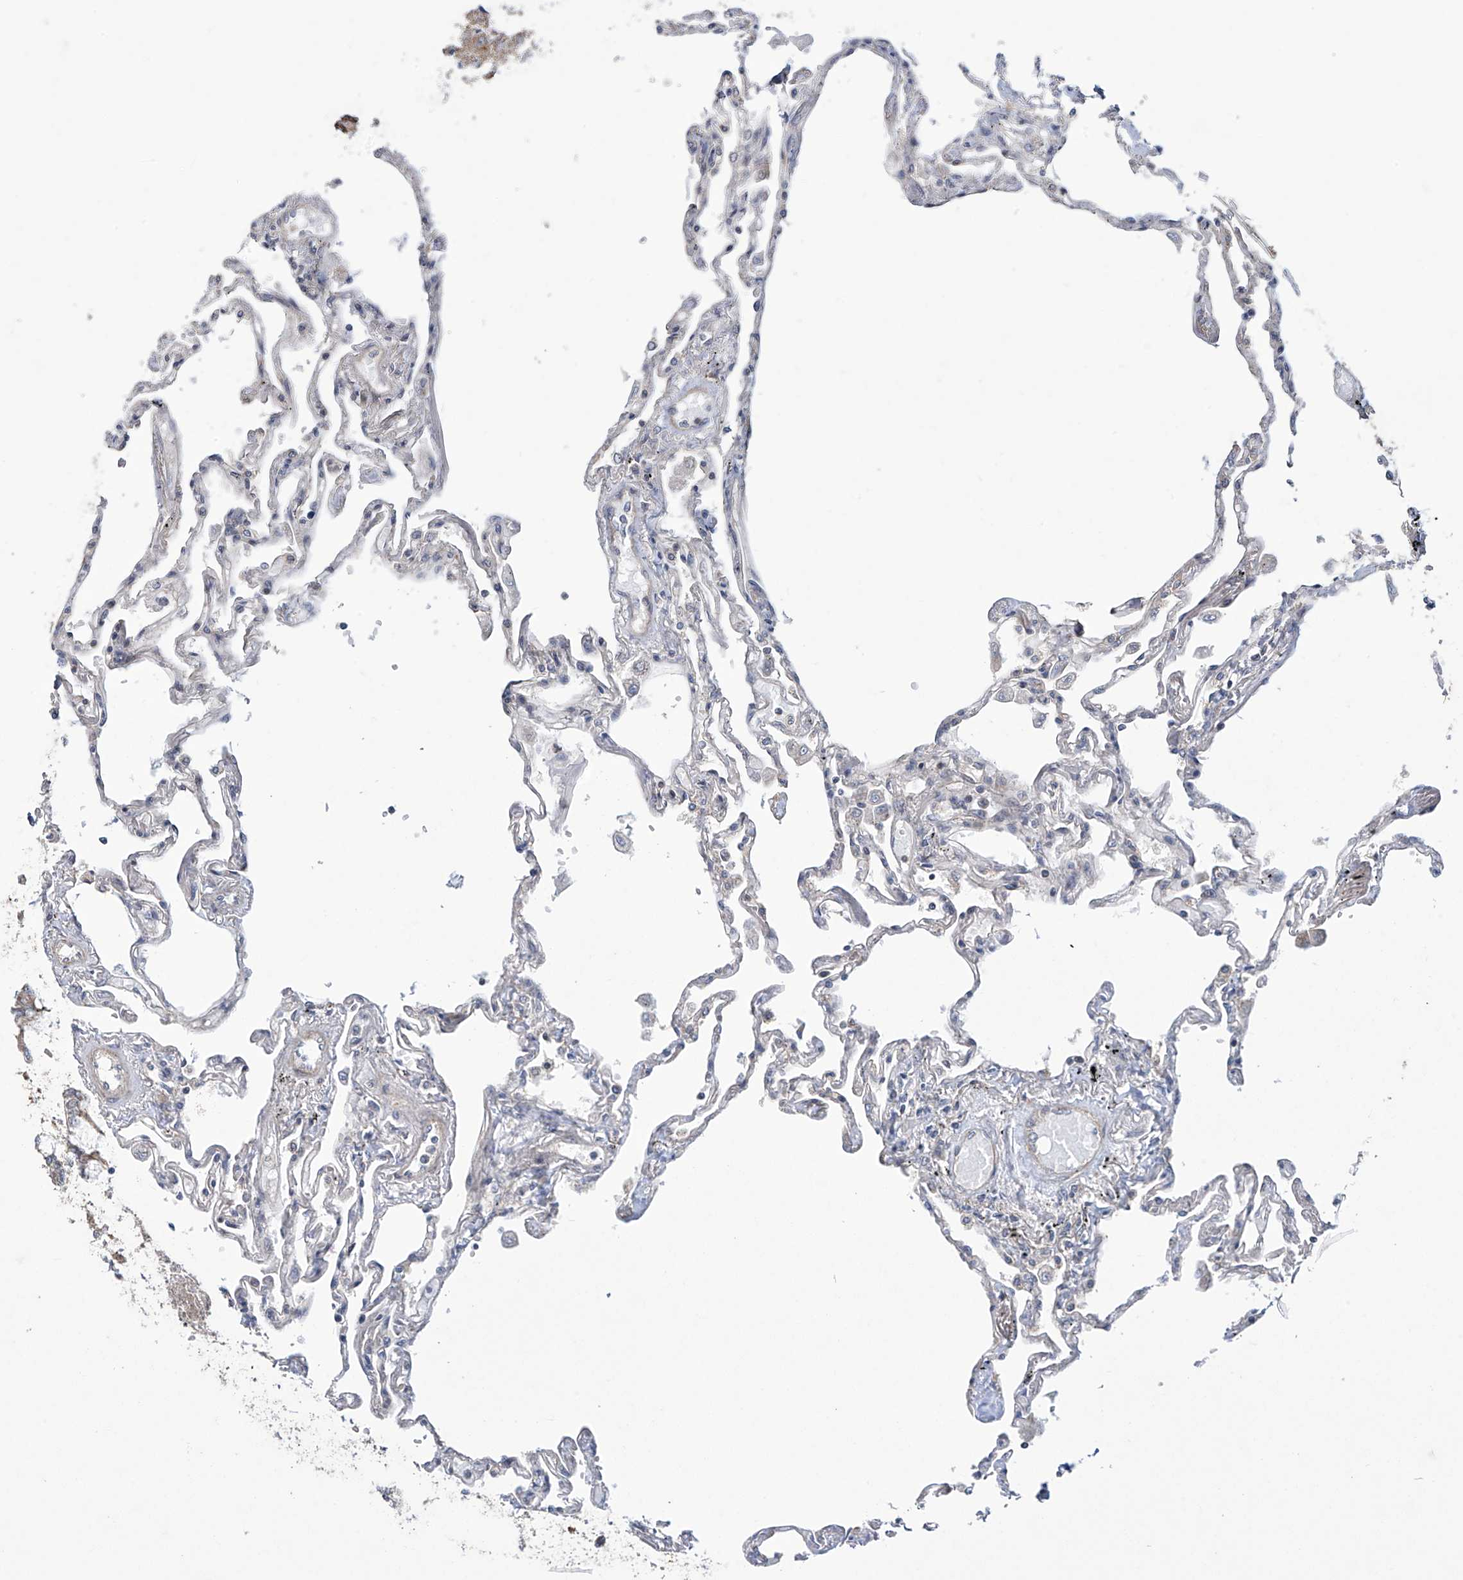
{"staining": {"intensity": "negative", "quantity": "none", "location": "none"}, "tissue": "lung", "cell_type": "Alveolar cells", "image_type": "normal", "snomed": [{"axis": "morphology", "description": "Normal tissue, NOS"}, {"axis": "topography", "description": "Lung"}], "caption": "Lung was stained to show a protein in brown. There is no significant expression in alveolar cells. (DAB (3,3'-diaminobenzidine) immunohistochemistry (IHC) visualized using brightfield microscopy, high magnification).", "gene": "TRIM60", "patient": {"sex": "female", "age": 67}}